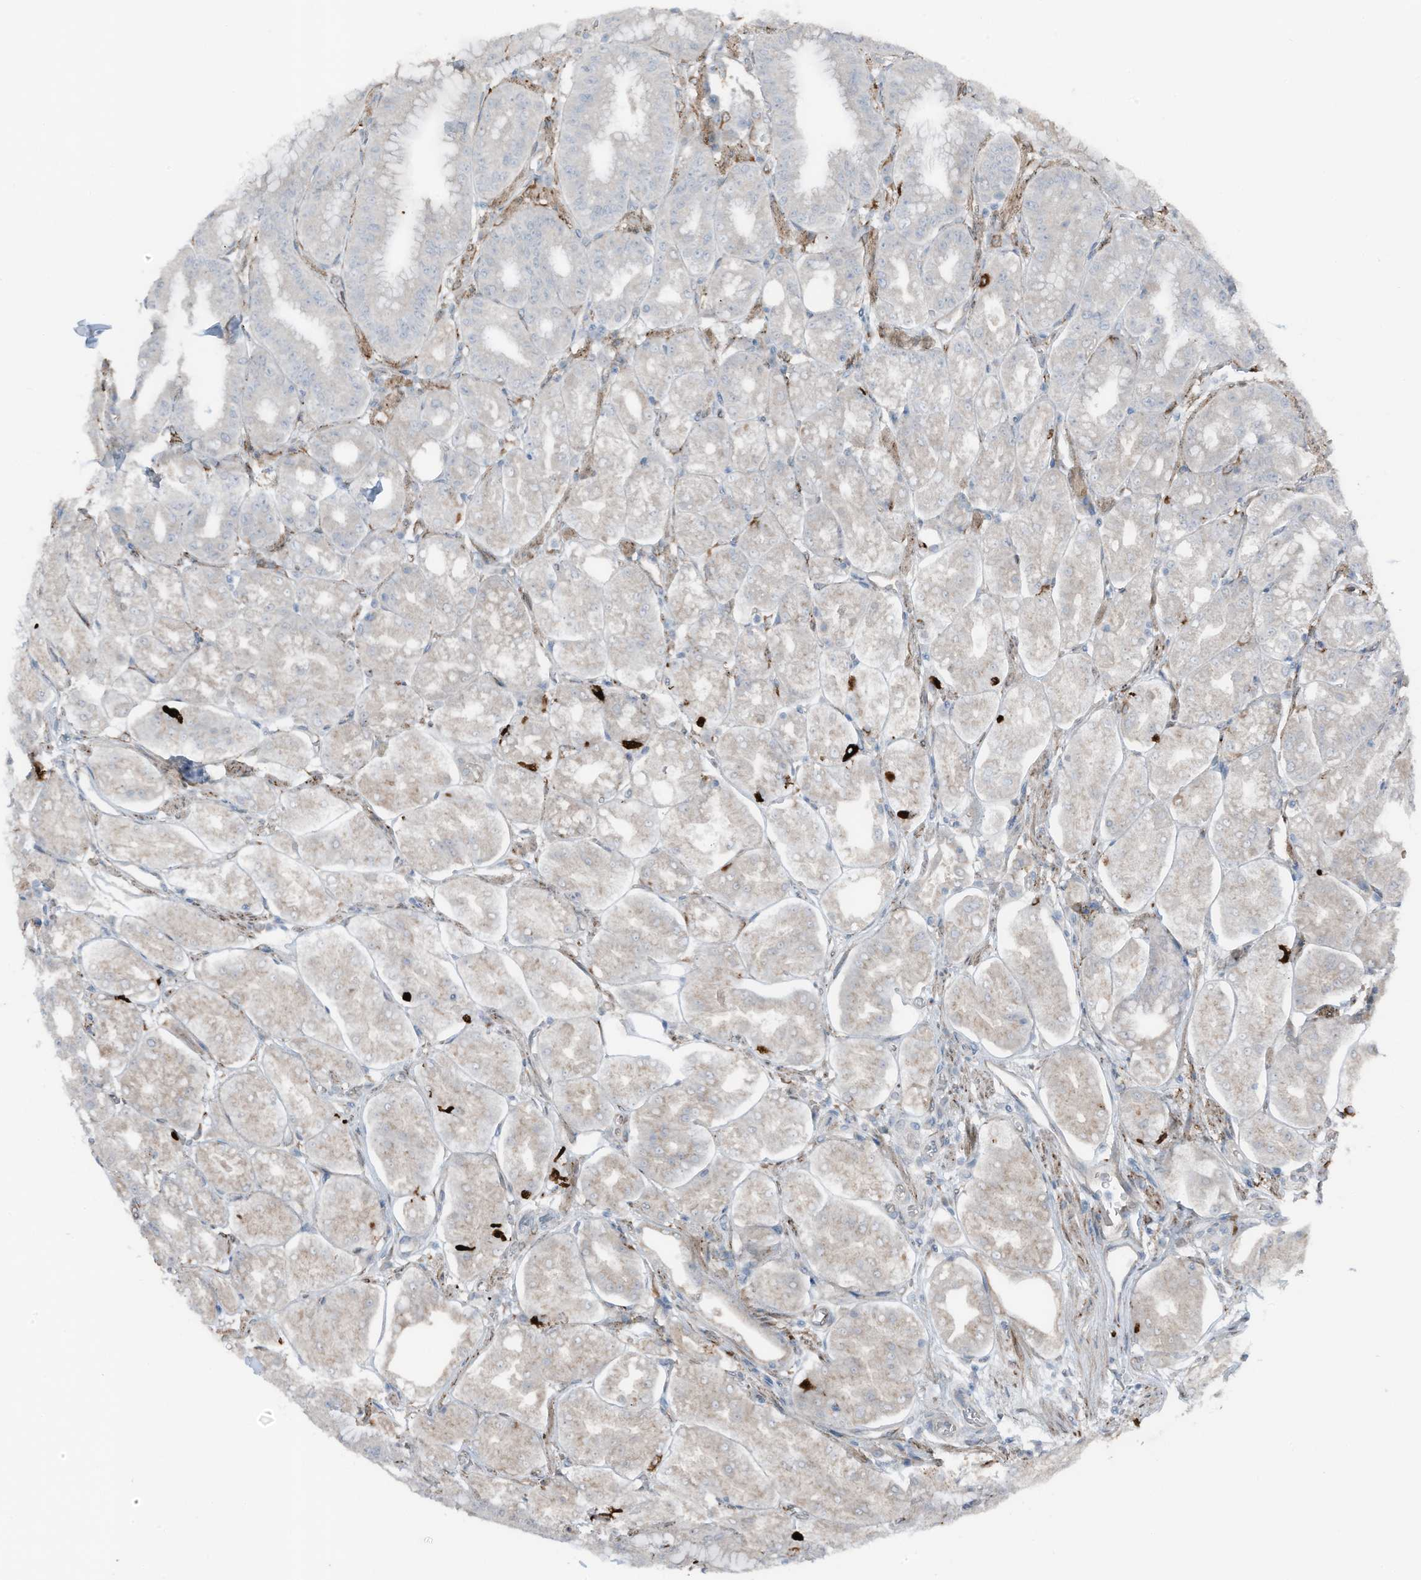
{"staining": {"intensity": "negative", "quantity": "none", "location": "none"}, "tissue": "stomach", "cell_type": "Glandular cells", "image_type": "normal", "snomed": [{"axis": "morphology", "description": "Normal tissue, NOS"}, {"axis": "topography", "description": "Stomach, lower"}], "caption": "Photomicrograph shows no significant protein expression in glandular cells of unremarkable stomach. (IHC, brightfield microscopy, high magnification).", "gene": "ARHGEF33", "patient": {"sex": "male", "age": 71}}